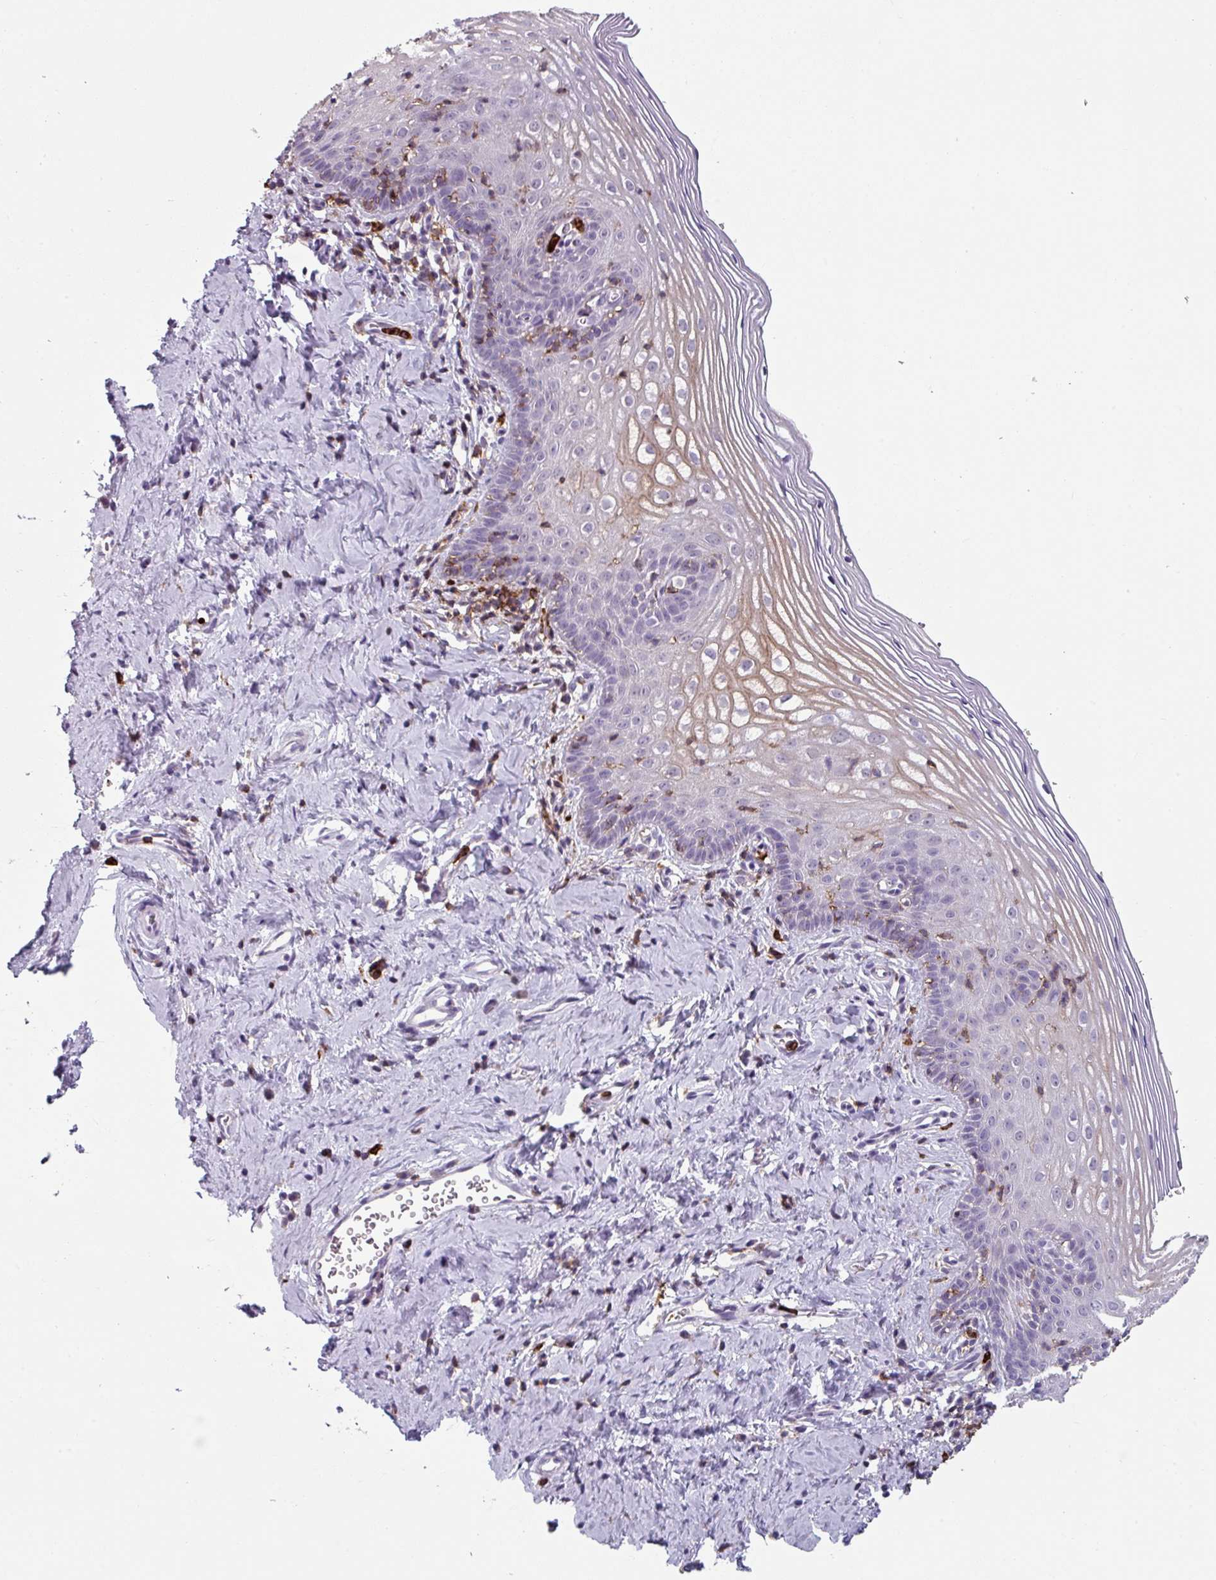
{"staining": {"intensity": "negative", "quantity": "none", "location": "none"}, "tissue": "cervix", "cell_type": "Glandular cells", "image_type": "normal", "snomed": [{"axis": "morphology", "description": "Normal tissue, NOS"}, {"axis": "topography", "description": "Cervix"}], "caption": "Immunohistochemistry photomicrograph of normal cervix: cervix stained with DAB exhibits no significant protein expression in glandular cells.", "gene": "EXOSC5", "patient": {"sex": "female", "age": 44}}